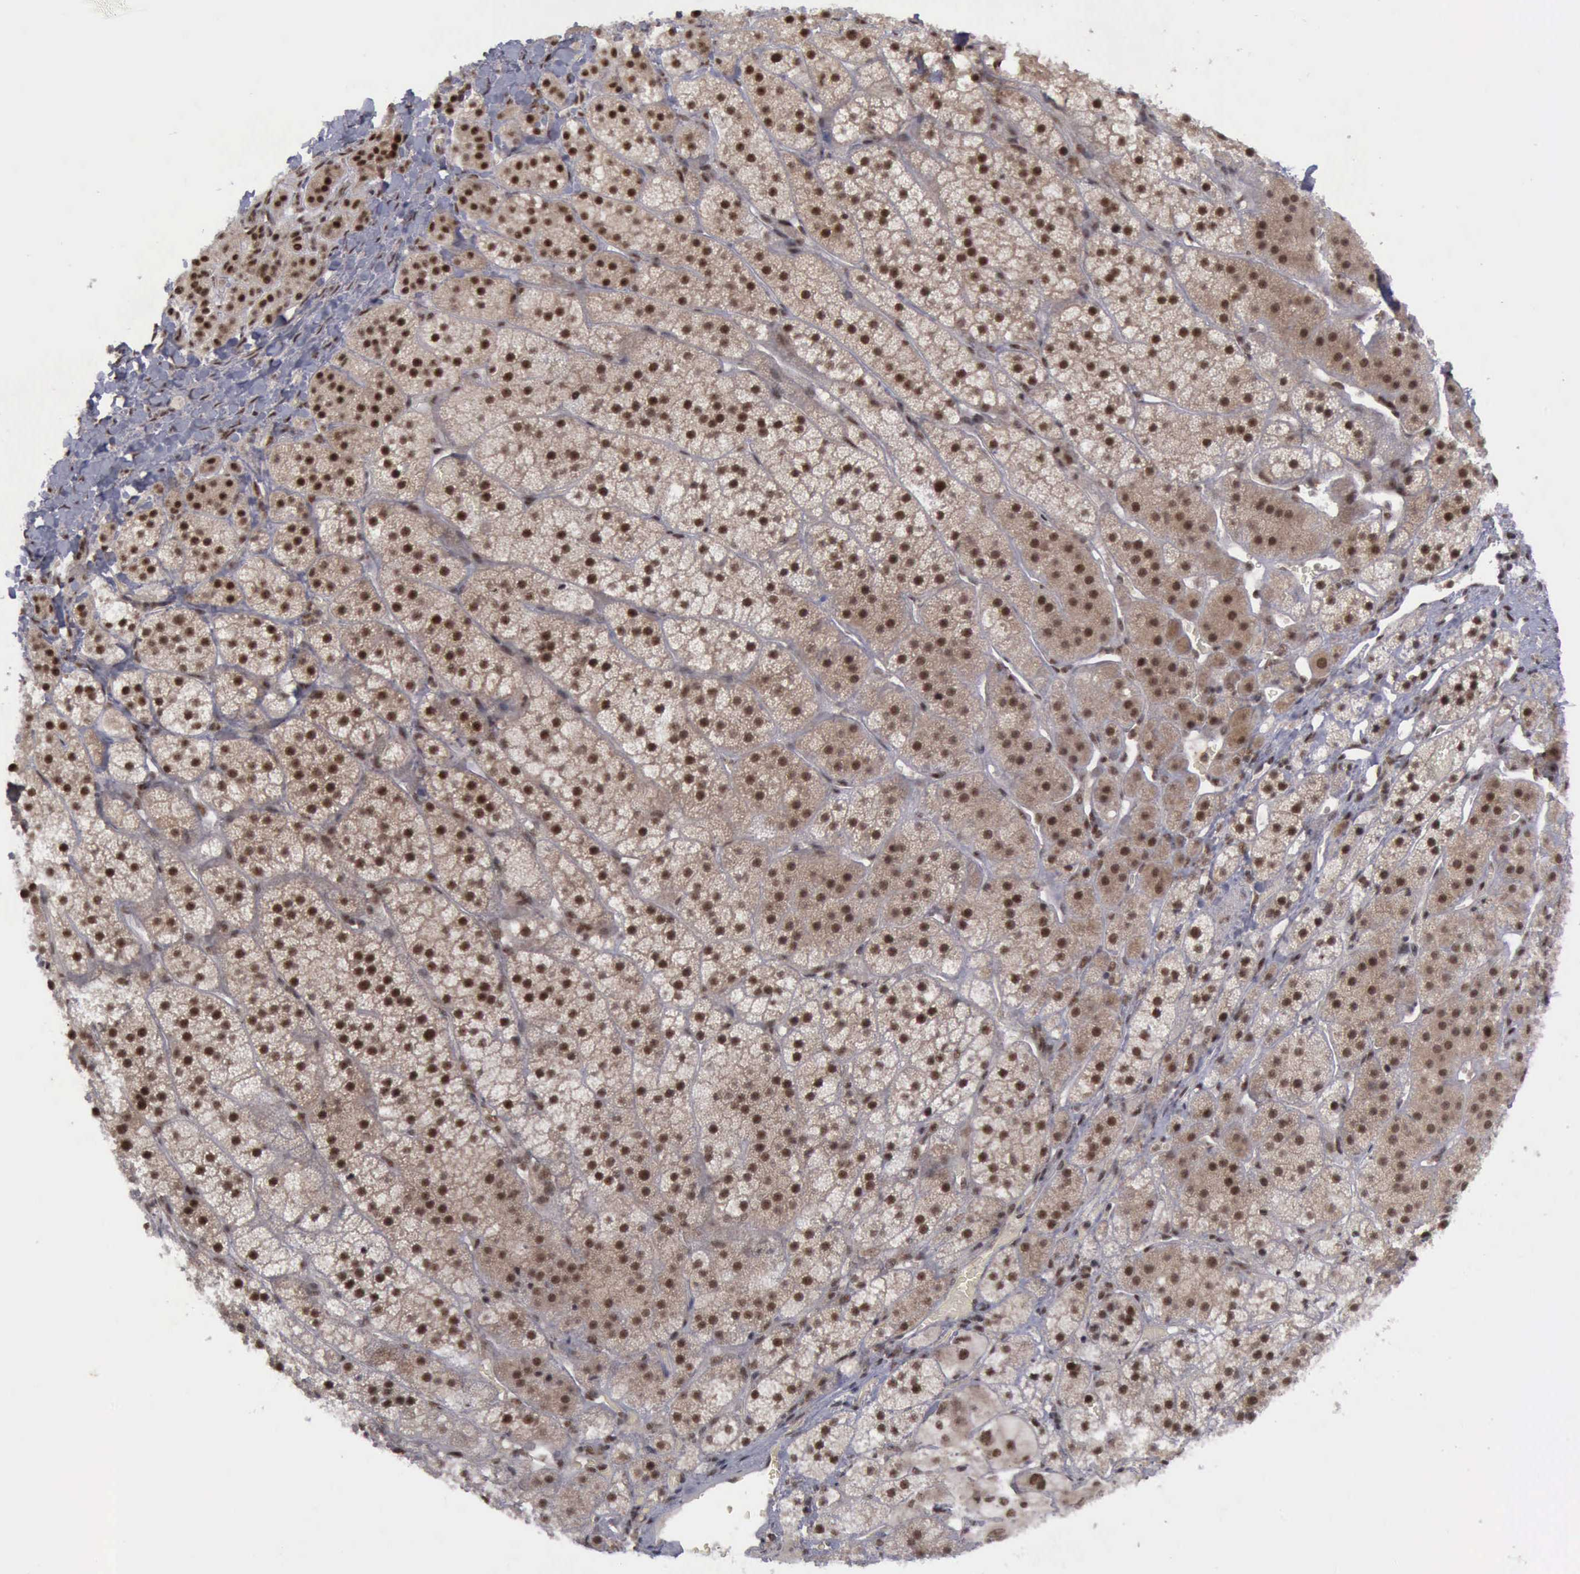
{"staining": {"intensity": "strong", "quantity": ">75%", "location": "cytoplasmic/membranous,nuclear"}, "tissue": "adrenal gland", "cell_type": "Glandular cells", "image_type": "normal", "snomed": [{"axis": "morphology", "description": "Normal tissue, NOS"}, {"axis": "topography", "description": "Adrenal gland"}], "caption": "IHC (DAB) staining of normal human adrenal gland exhibits strong cytoplasmic/membranous,nuclear protein expression in approximately >75% of glandular cells. (DAB (3,3'-diaminobenzidine) IHC with brightfield microscopy, high magnification).", "gene": "ATM", "patient": {"sex": "female", "age": 44}}